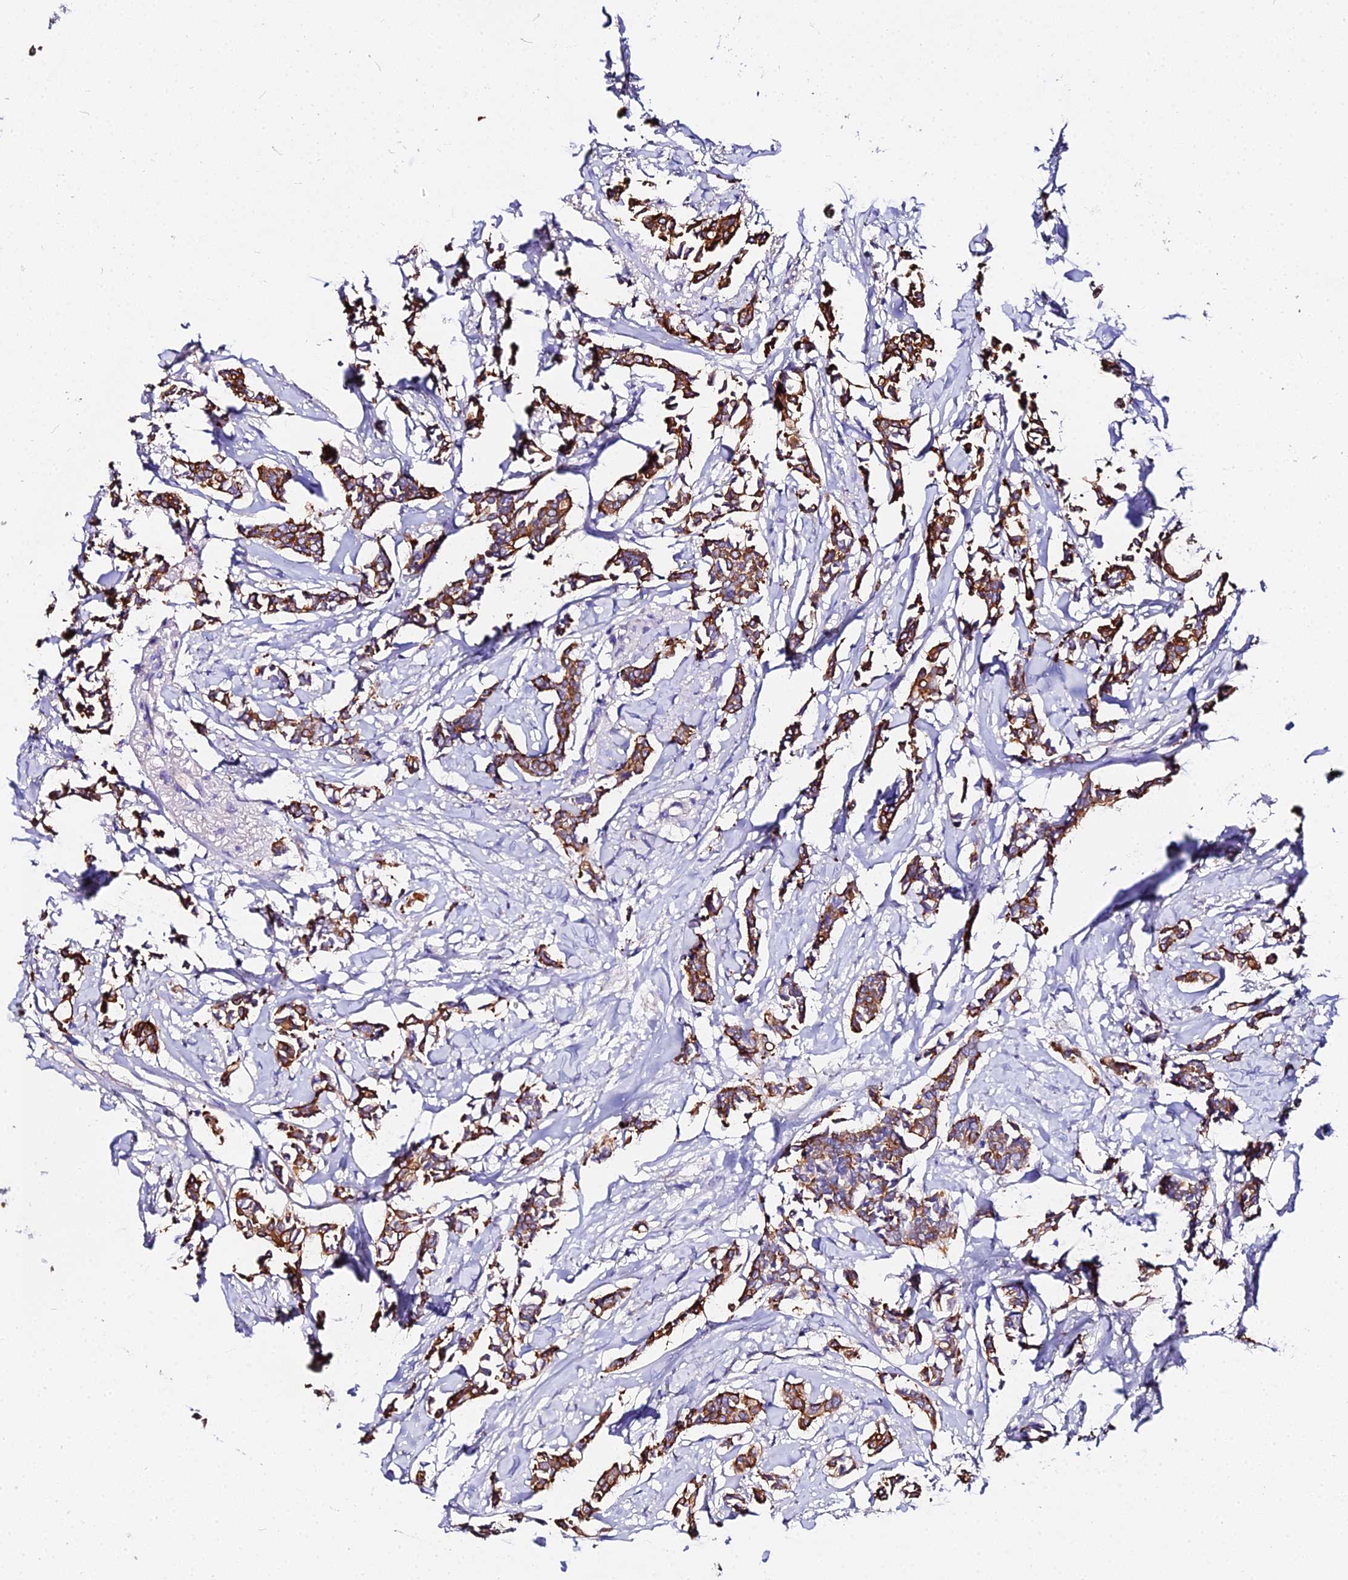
{"staining": {"intensity": "moderate", "quantity": ">75%", "location": "cytoplasmic/membranous"}, "tissue": "breast cancer", "cell_type": "Tumor cells", "image_type": "cancer", "snomed": [{"axis": "morphology", "description": "Duct carcinoma"}, {"axis": "topography", "description": "Breast"}], "caption": "There is medium levels of moderate cytoplasmic/membranous positivity in tumor cells of breast cancer, as demonstrated by immunohistochemical staining (brown color).", "gene": "DAW1", "patient": {"sex": "female", "age": 41}}